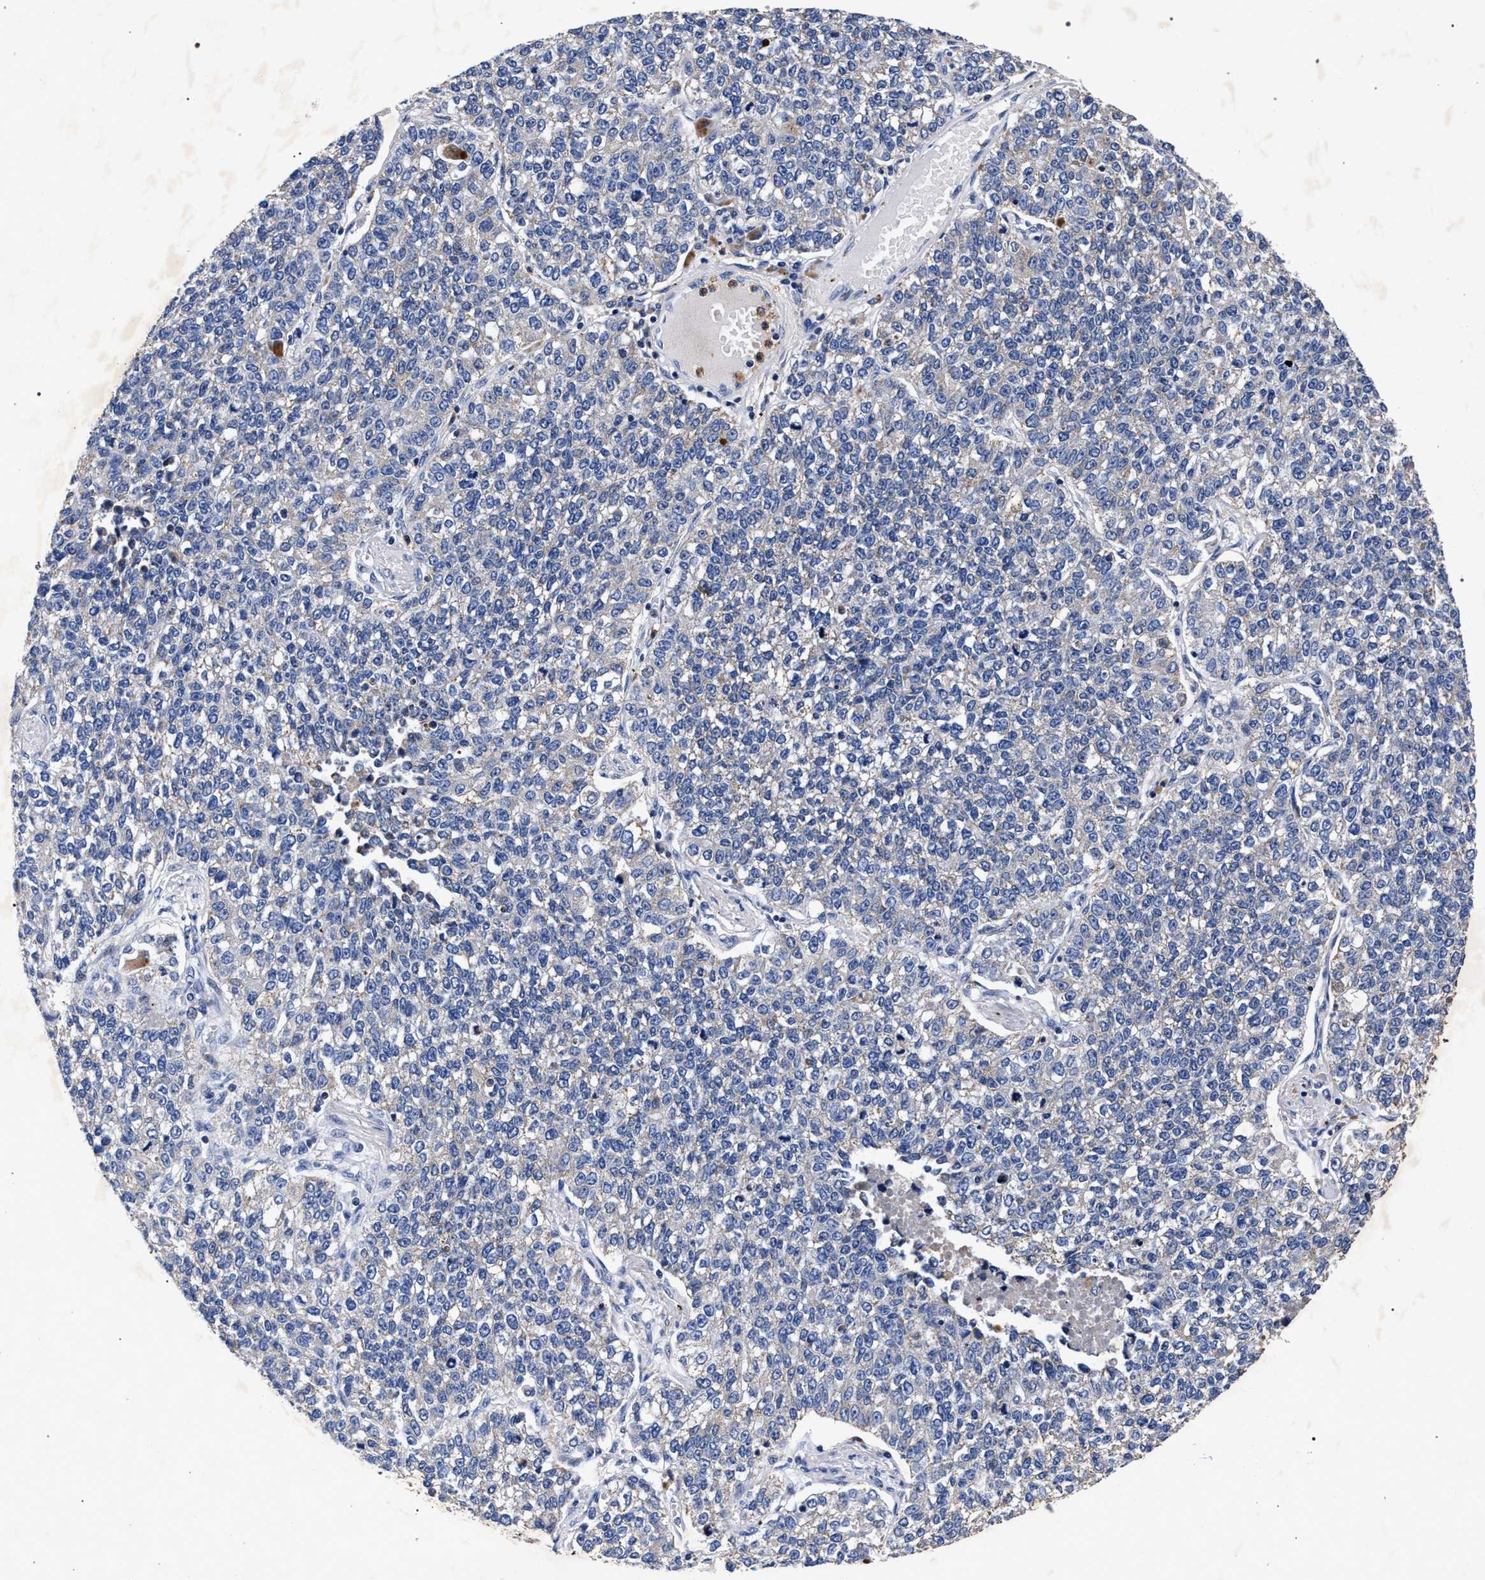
{"staining": {"intensity": "negative", "quantity": "none", "location": "none"}, "tissue": "lung cancer", "cell_type": "Tumor cells", "image_type": "cancer", "snomed": [{"axis": "morphology", "description": "Adenocarcinoma, NOS"}, {"axis": "topography", "description": "Lung"}], "caption": "Lung cancer (adenocarcinoma) was stained to show a protein in brown. There is no significant positivity in tumor cells.", "gene": "HSD17B14", "patient": {"sex": "male", "age": 49}}